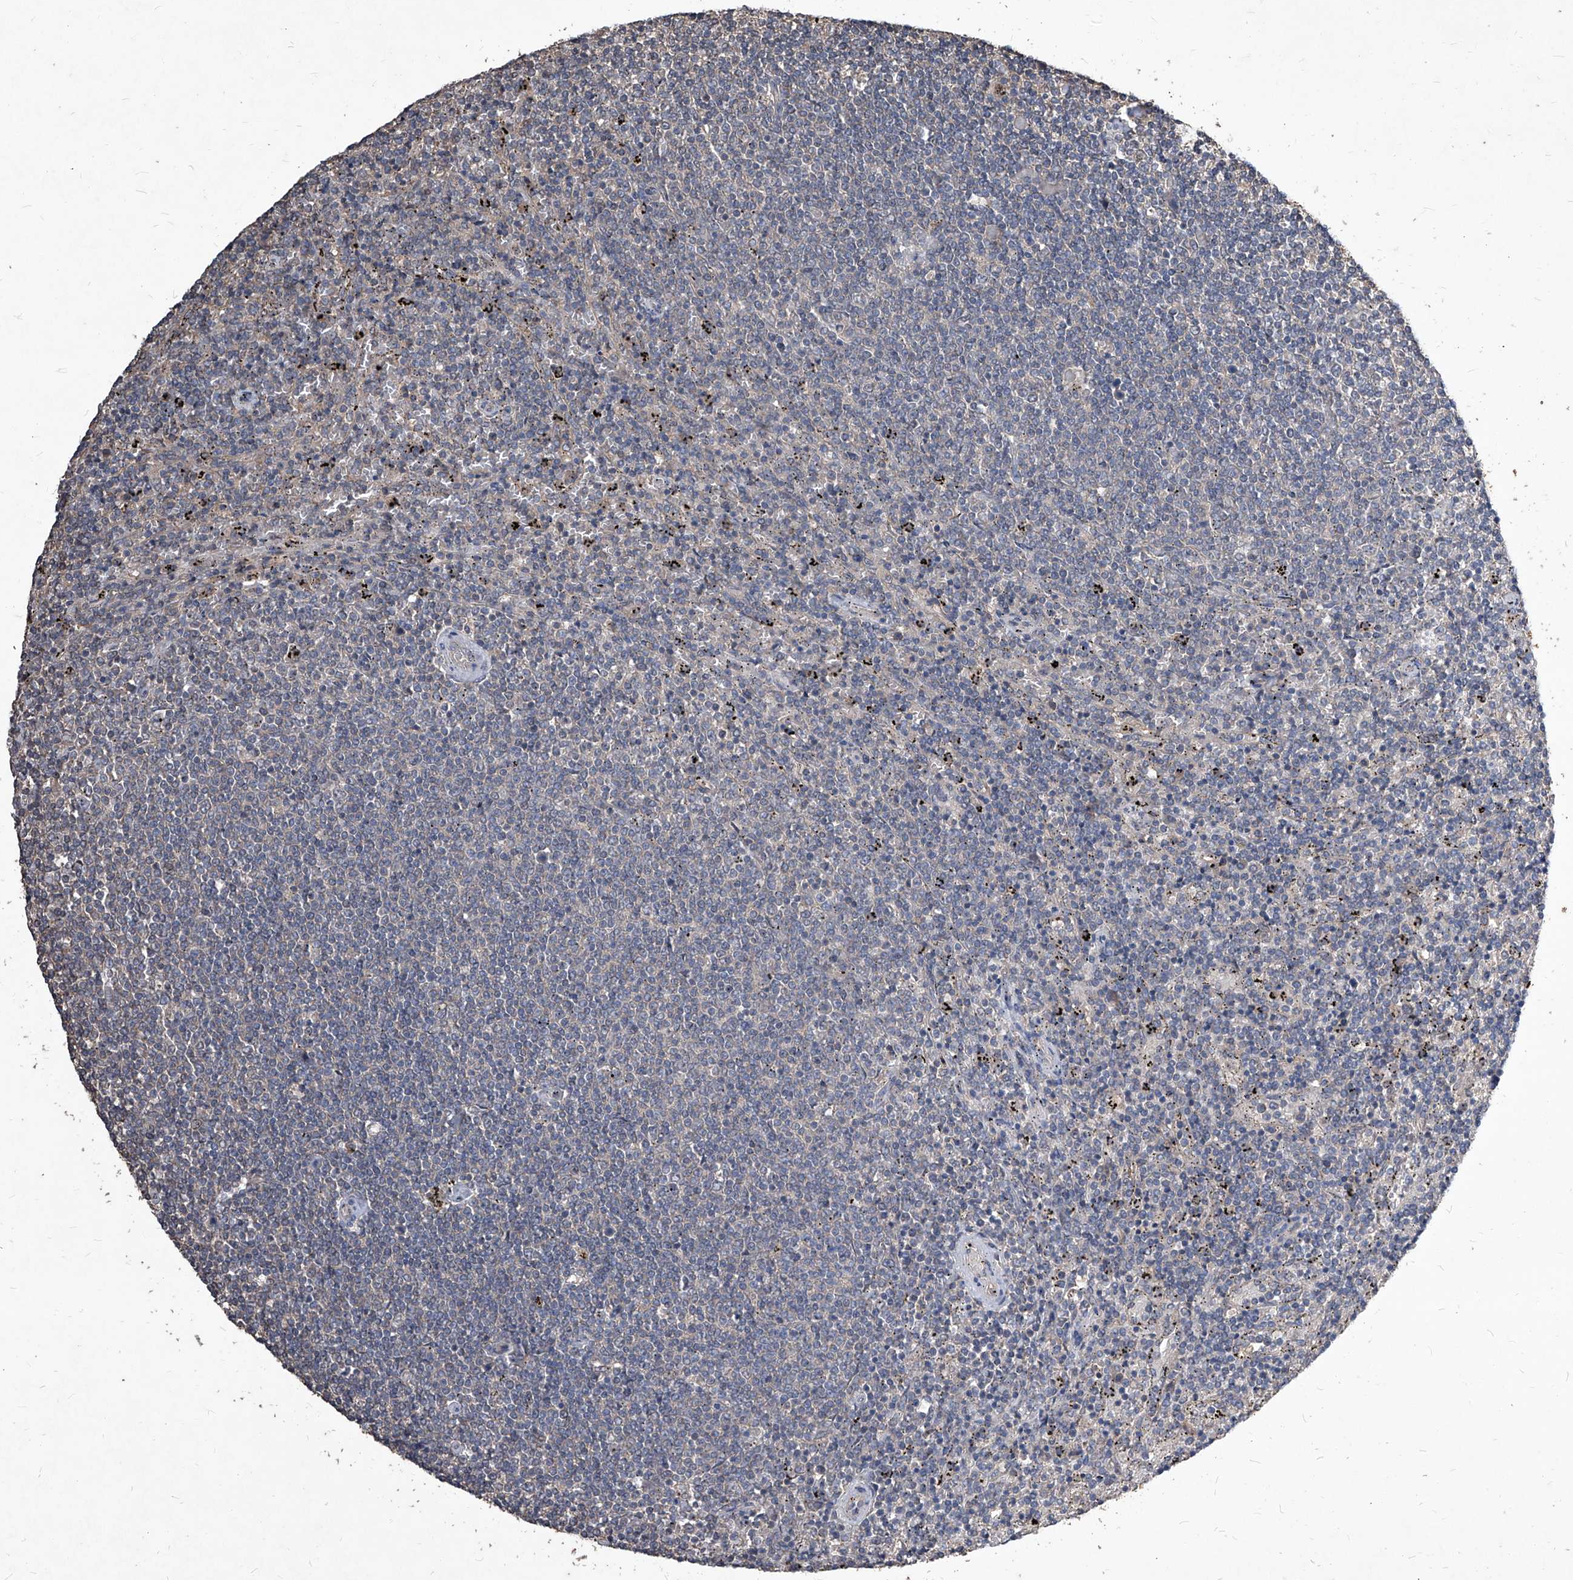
{"staining": {"intensity": "negative", "quantity": "none", "location": "none"}, "tissue": "lymphoma", "cell_type": "Tumor cells", "image_type": "cancer", "snomed": [{"axis": "morphology", "description": "Malignant lymphoma, non-Hodgkin's type, Low grade"}, {"axis": "topography", "description": "Spleen"}], "caption": "Lymphoma stained for a protein using immunohistochemistry (IHC) demonstrates no positivity tumor cells.", "gene": "SYNGR1", "patient": {"sex": "female", "age": 50}}